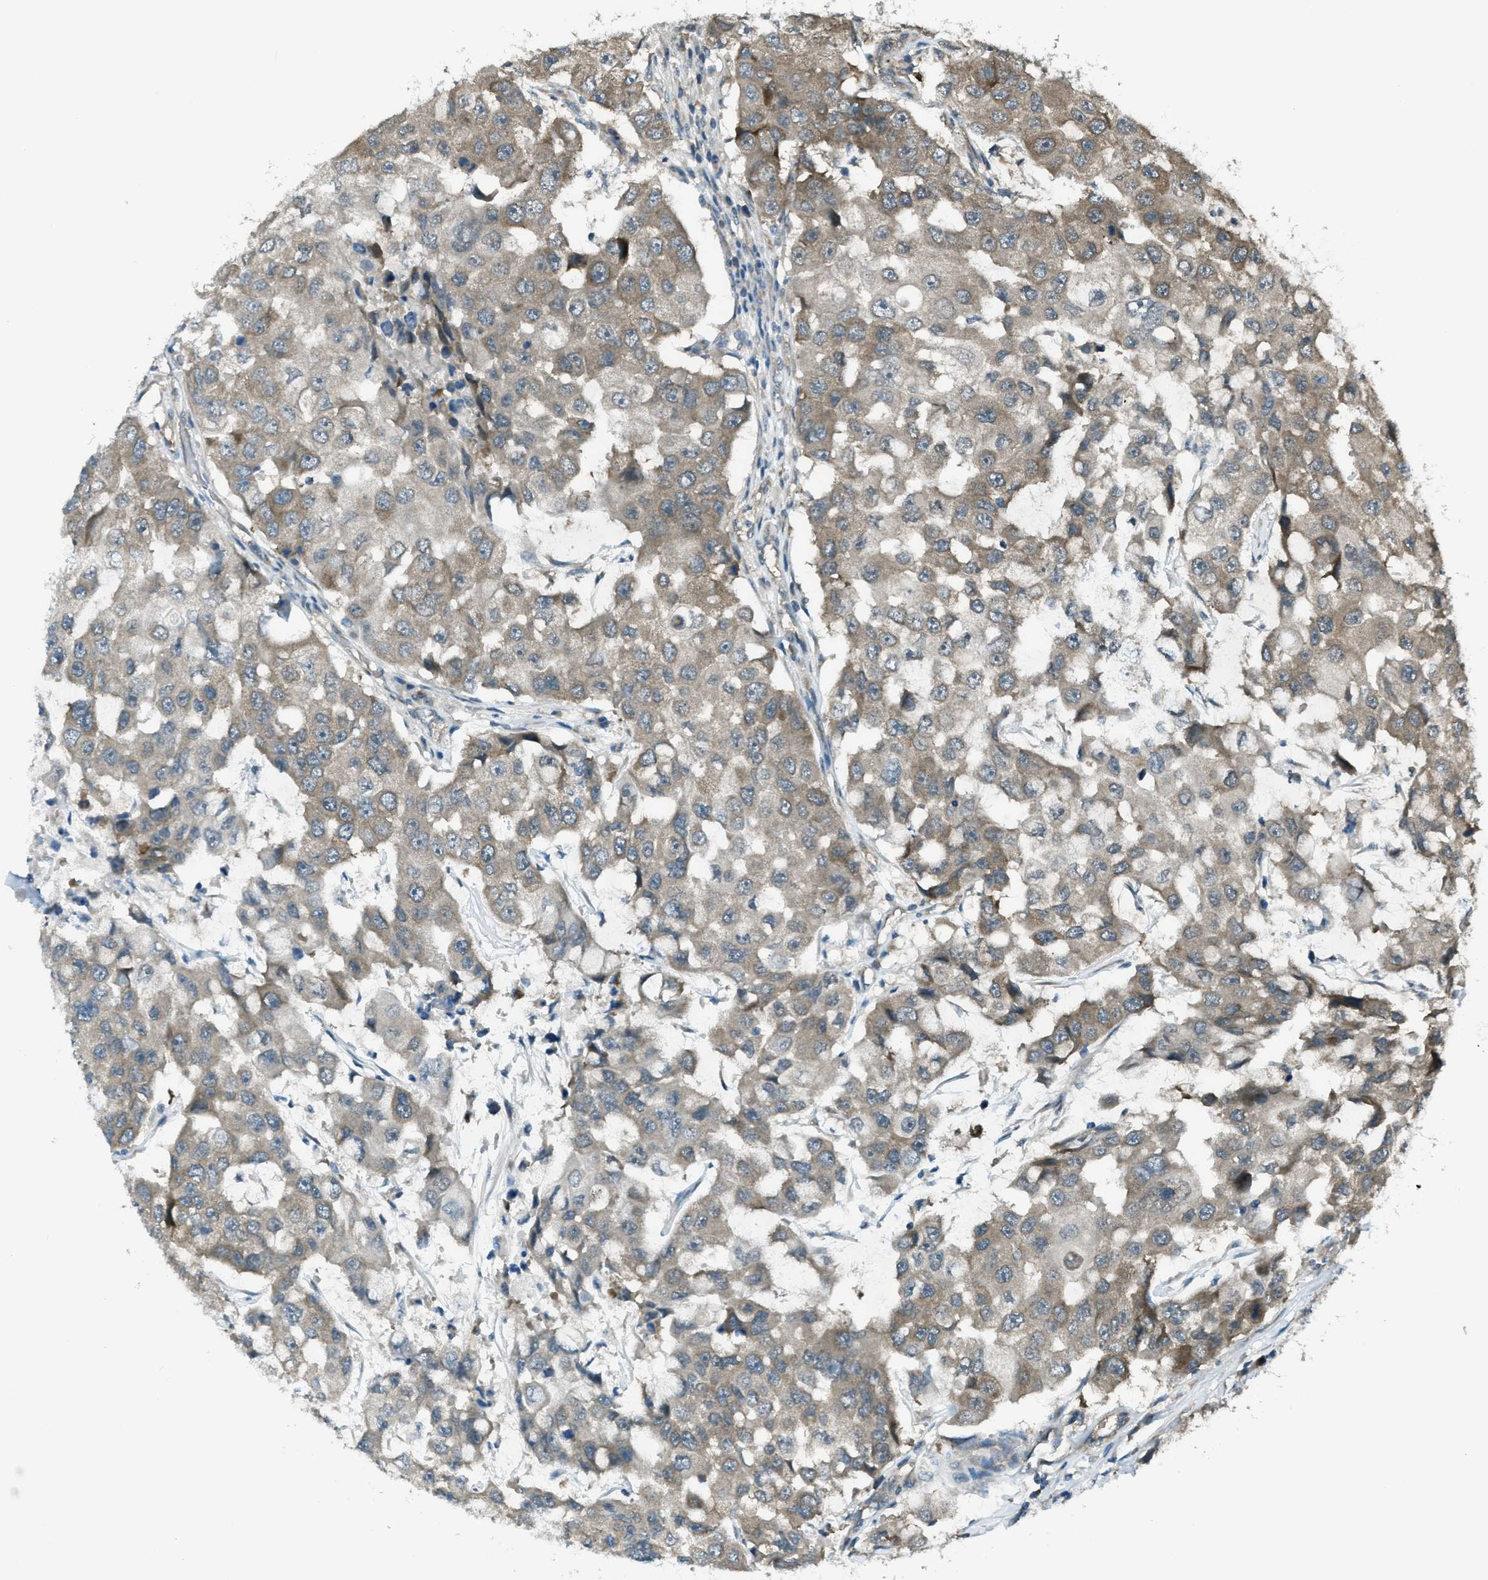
{"staining": {"intensity": "moderate", "quantity": ">75%", "location": "cytoplasmic/membranous"}, "tissue": "breast cancer", "cell_type": "Tumor cells", "image_type": "cancer", "snomed": [{"axis": "morphology", "description": "Duct carcinoma"}, {"axis": "topography", "description": "Breast"}], "caption": "Immunohistochemistry staining of breast intraductal carcinoma, which displays medium levels of moderate cytoplasmic/membranous staining in approximately >75% of tumor cells indicating moderate cytoplasmic/membranous protein staining. The staining was performed using DAB (3,3'-diaminobenzidine) (brown) for protein detection and nuclei were counterstained in hematoxylin (blue).", "gene": "ASAP2", "patient": {"sex": "female", "age": 27}}